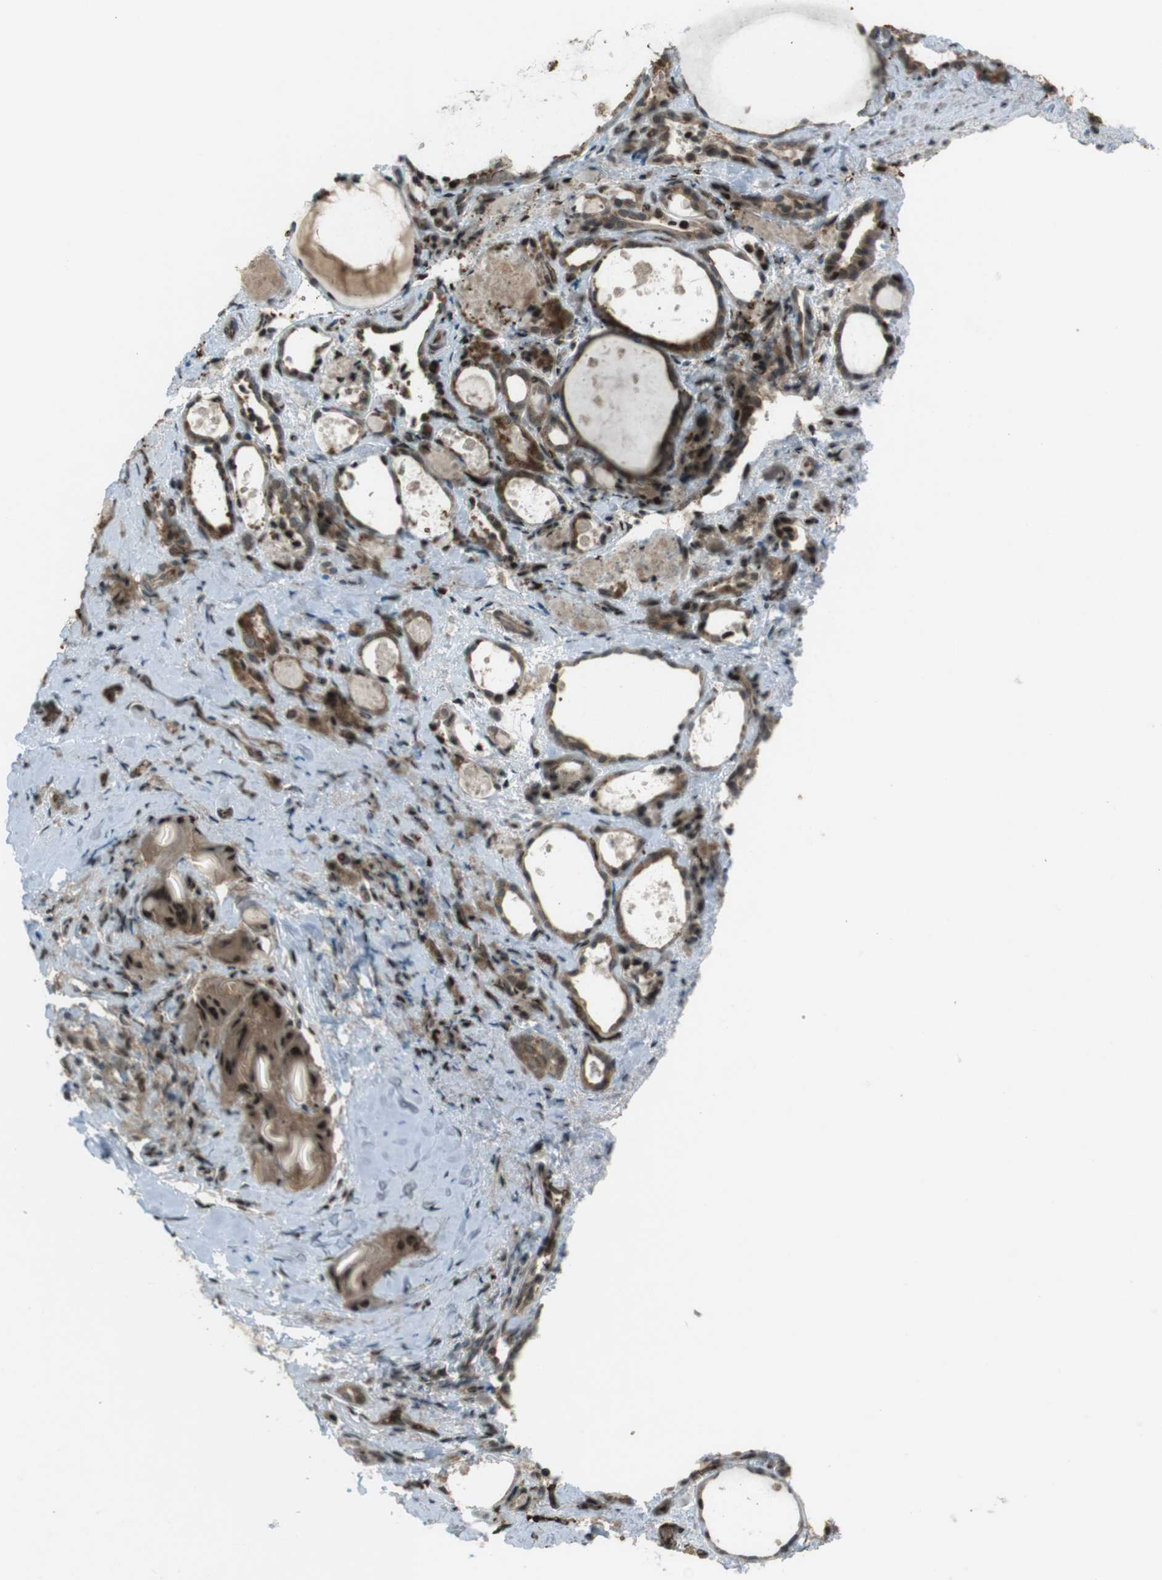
{"staining": {"intensity": "moderate", "quantity": ">75%", "location": "cytoplasmic/membranous,nuclear"}, "tissue": "thyroid gland", "cell_type": "Glandular cells", "image_type": "normal", "snomed": [{"axis": "morphology", "description": "Normal tissue, NOS"}, {"axis": "topography", "description": "Thyroid gland"}], "caption": "High-magnification brightfield microscopy of normal thyroid gland stained with DAB (3,3'-diaminobenzidine) (brown) and counterstained with hematoxylin (blue). glandular cells exhibit moderate cytoplasmic/membranous,nuclear positivity is identified in approximately>75% of cells.", "gene": "SLITRK5", "patient": {"sex": "female", "age": 75}}